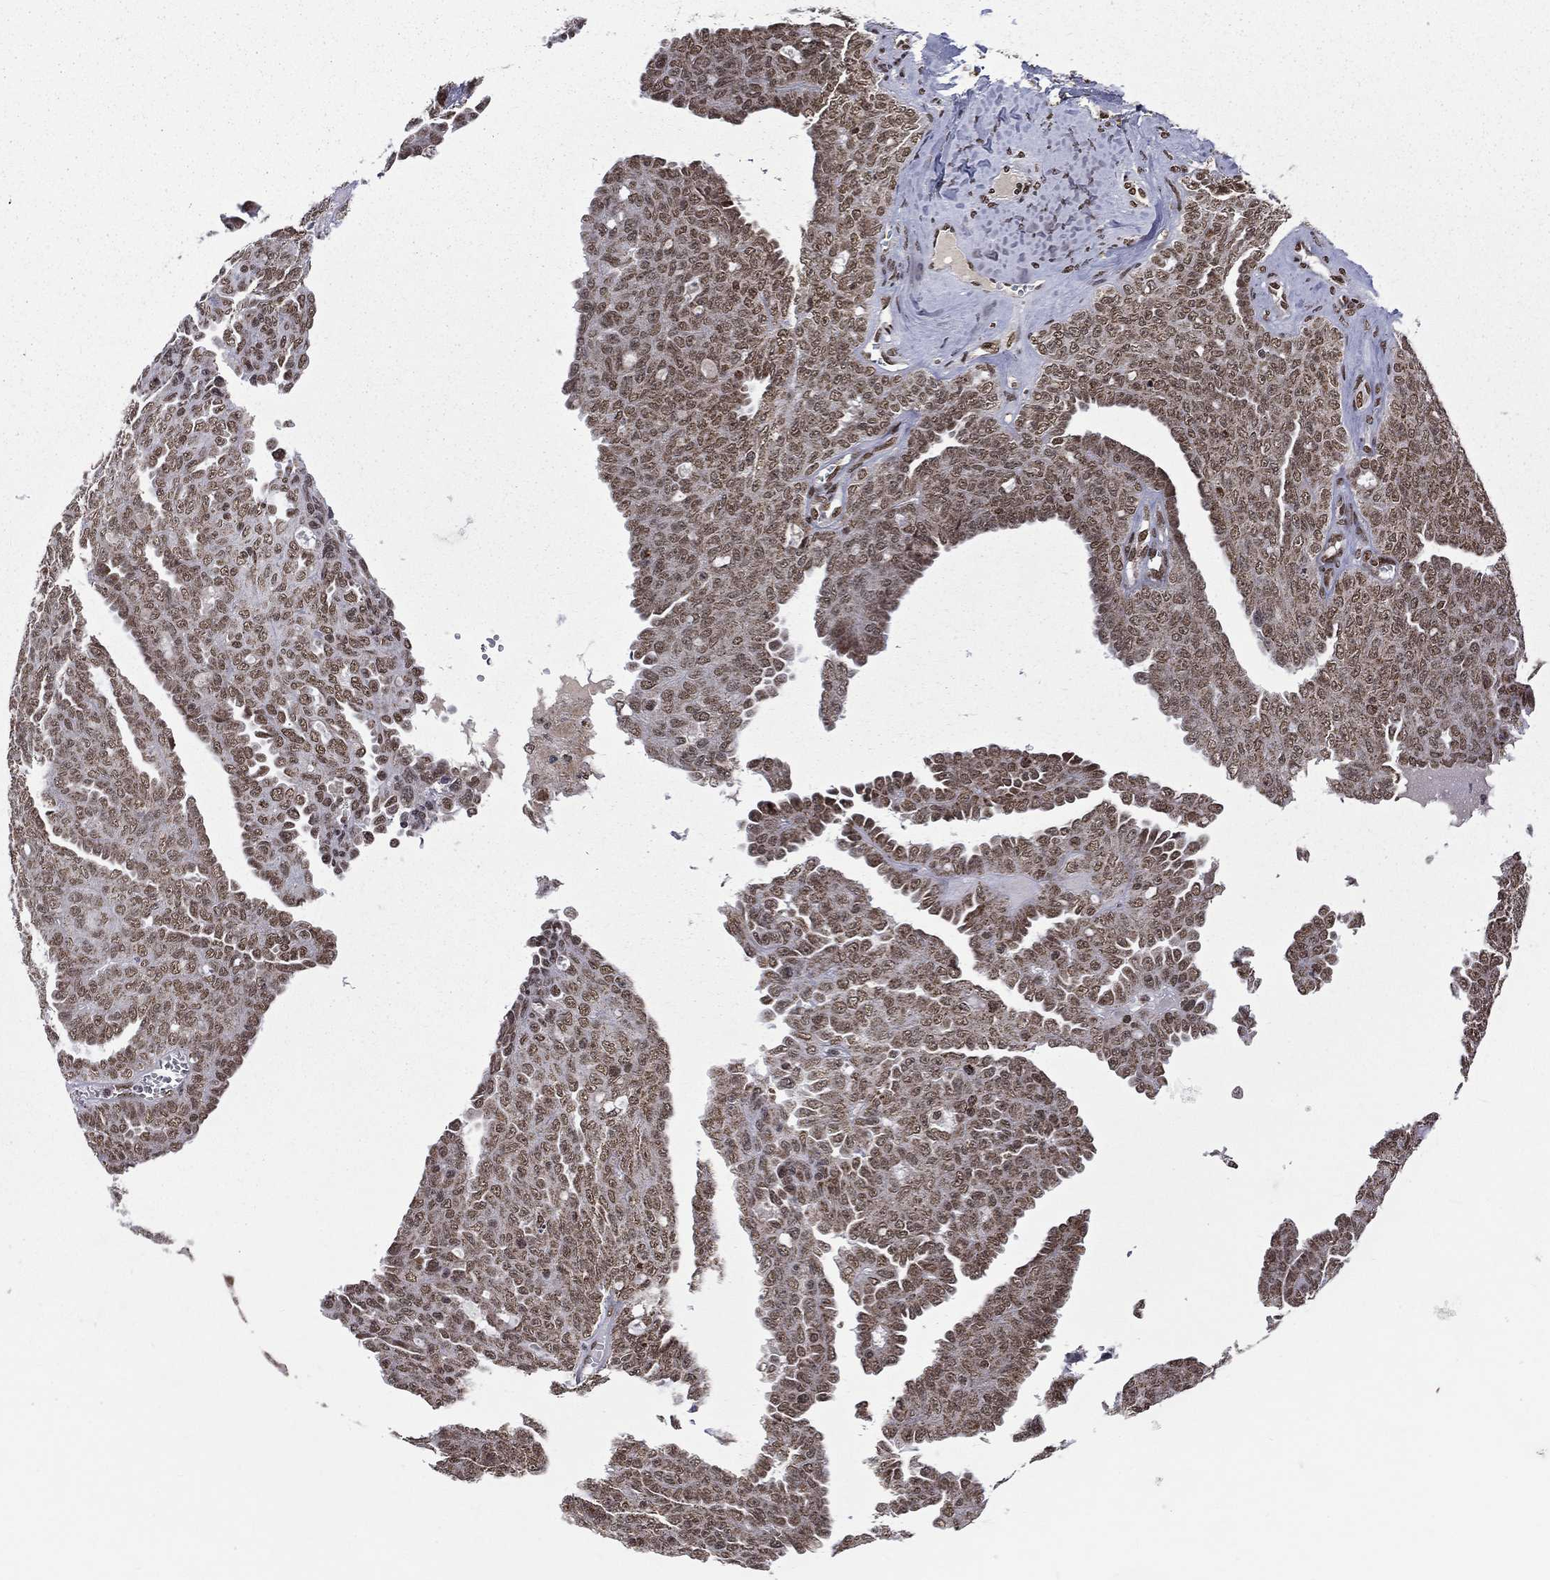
{"staining": {"intensity": "strong", "quantity": ">75%", "location": "nuclear"}, "tissue": "ovarian cancer", "cell_type": "Tumor cells", "image_type": "cancer", "snomed": [{"axis": "morphology", "description": "Cystadenocarcinoma, serous, NOS"}, {"axis": "topography", "description": "Ovary"}], "caption": "There is high levels of strong nuclear expression in tumor cells of ovarian cancer, as demonstrated by immunohistochemical staining (brown color).", "gene": "C5orf24", "patient": {"sex": "female", "age": 71}}